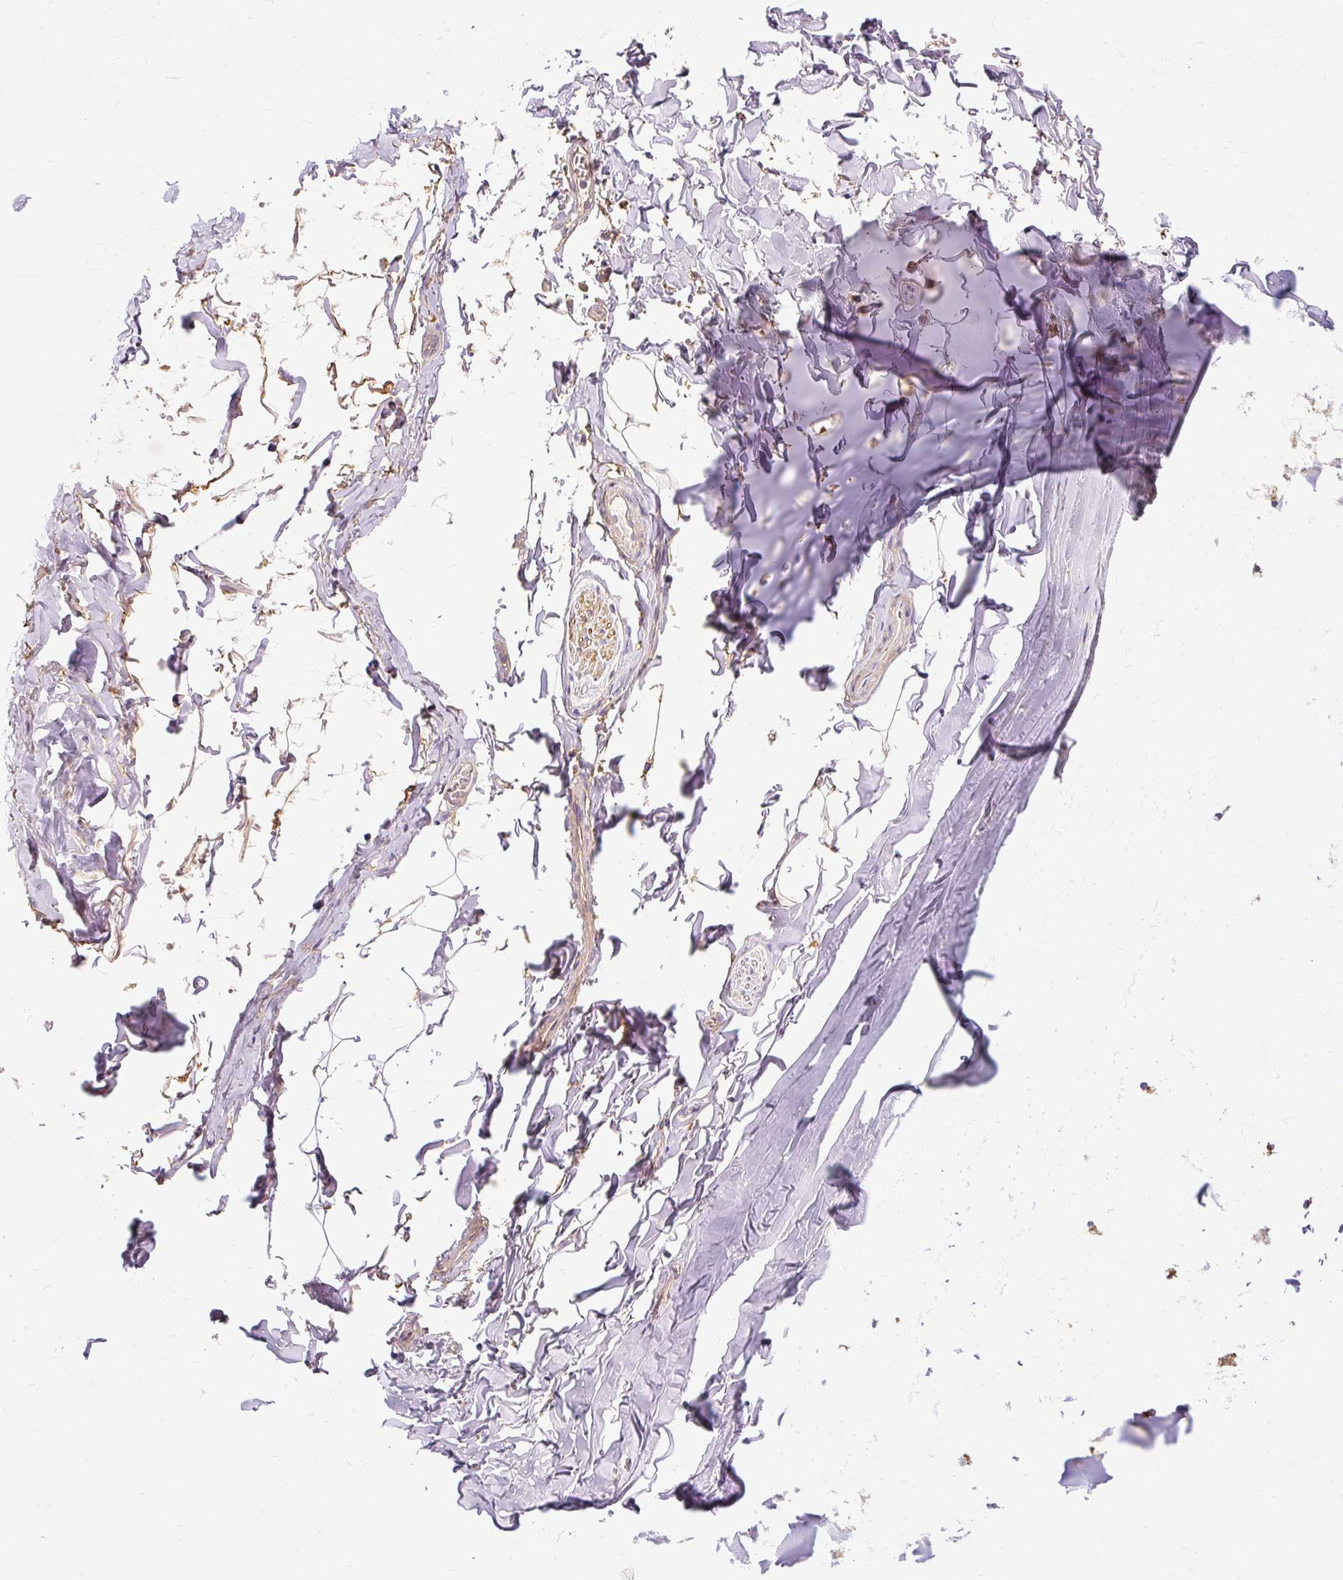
{"staining": {"intensity": "negative", "quantity": "none", "location": "none"}, "tissue": "adipose tissue", "cell_type": "Adipocytes", "image_type": "normal", "snomed": [{"axis": "morphology", "description": "Normal tissue, NOS"}, {"axis": "topography", "description": "Cartilage tissue"}, {"axis": "topography", "description": "Bronchus"}, {"axis": "topography", "description": "Peripheral nerve tissue"}], "caption": "Human adipose tissue stained for a protein using IHC reveals no expression in adipocytes.", "gene": "TSPAN8", "patient": {"sex": "female", "age": 59}}